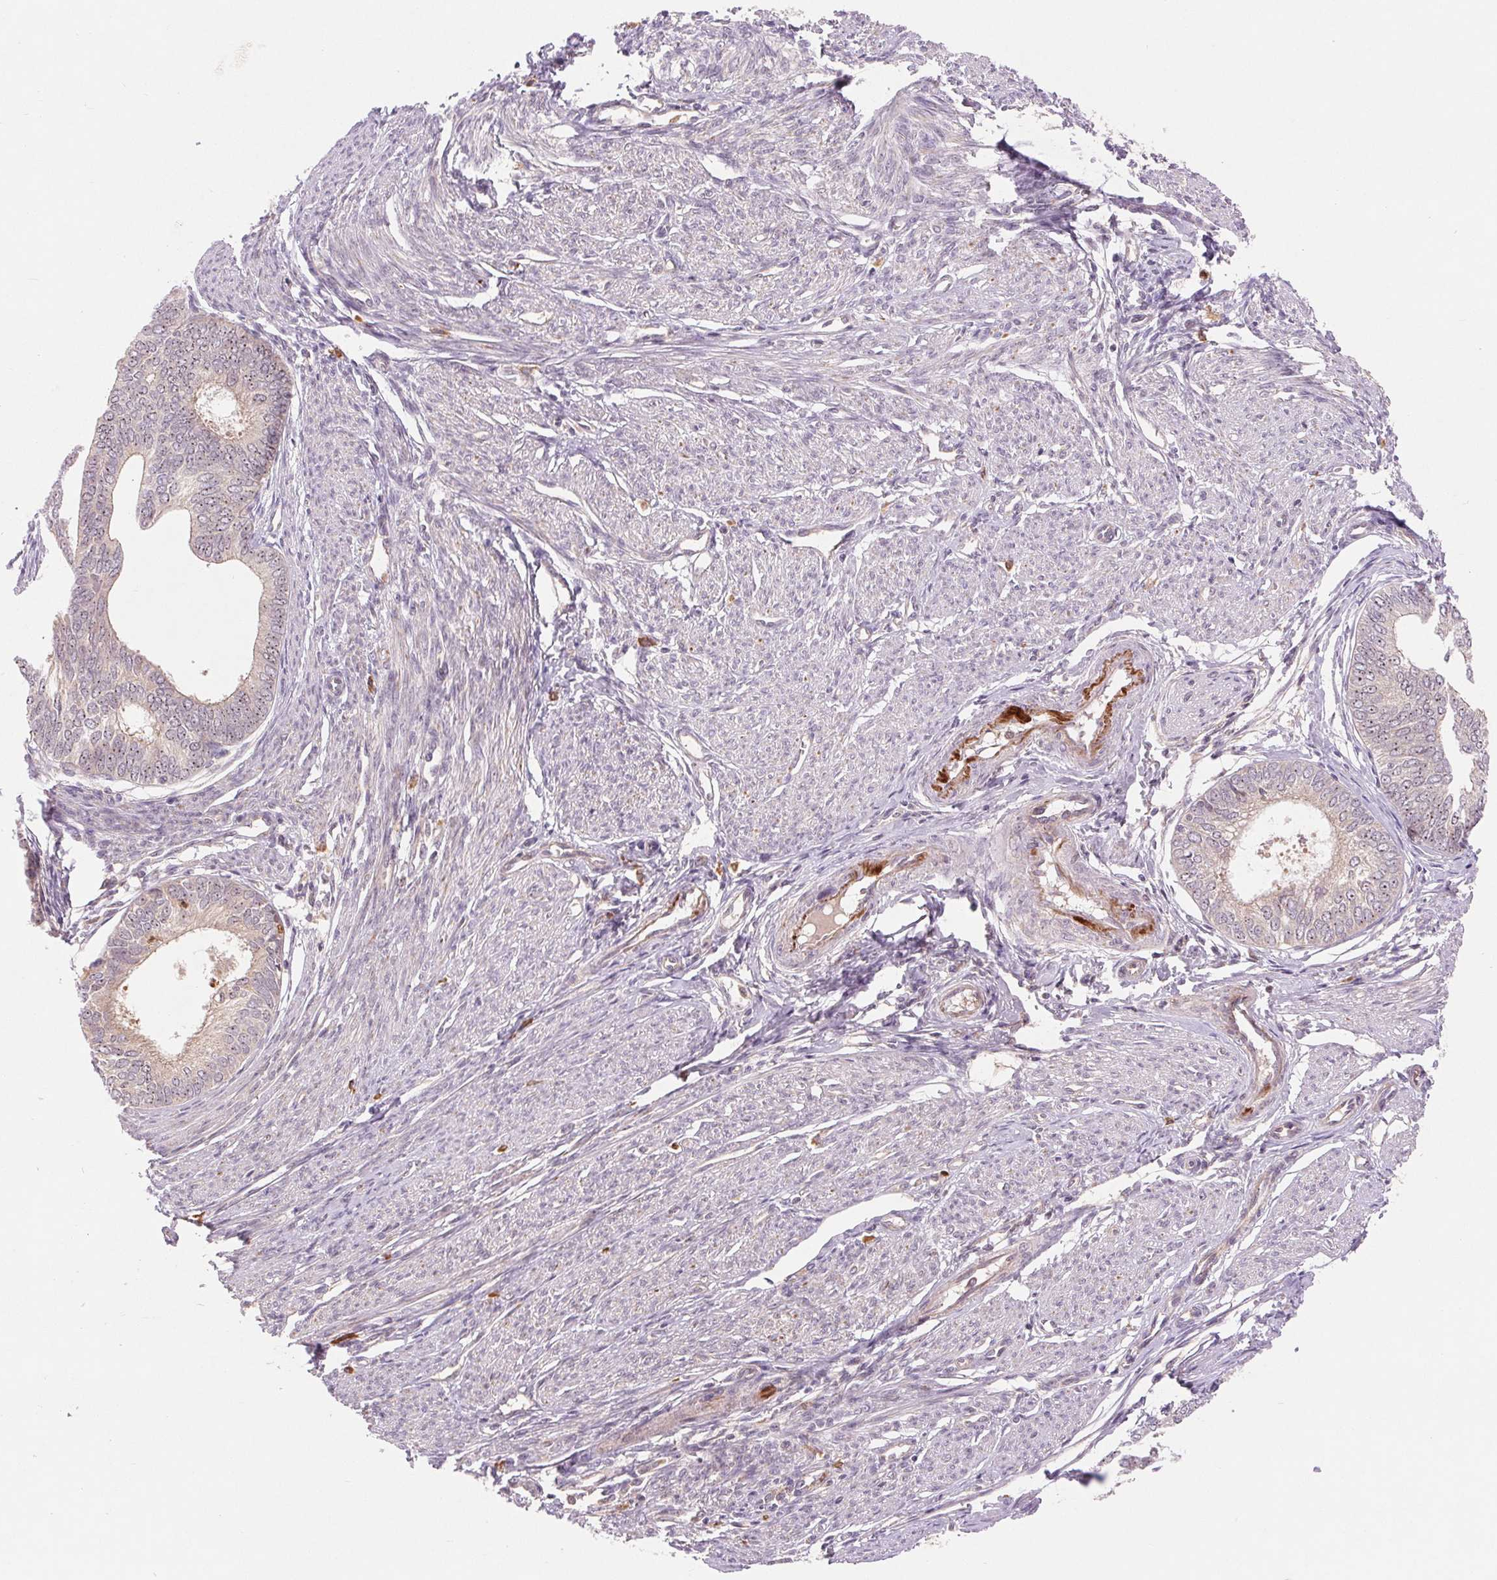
{"staining": {"intensity": "negative", "quantity": "none", "location": "none"}, "tissue": "endometrial cancer", "cell_type": "Tumor cells", "image_type": "cancer", "snomed": [{"axis": "morphology", "description": "Adenocarcinoma, NOS"}, {"axis": "topography", "description": "Endometrium"}], "caption": "DAB immunohistochemical staining of human adenocarcinoma (endometrial) displays no significant staining in tumor cells. (Immunohistochemistry, brightfield microscopy, high magnification).", "gene": "RANBP3L", "patient": {"sex": "female", "age": 75}}